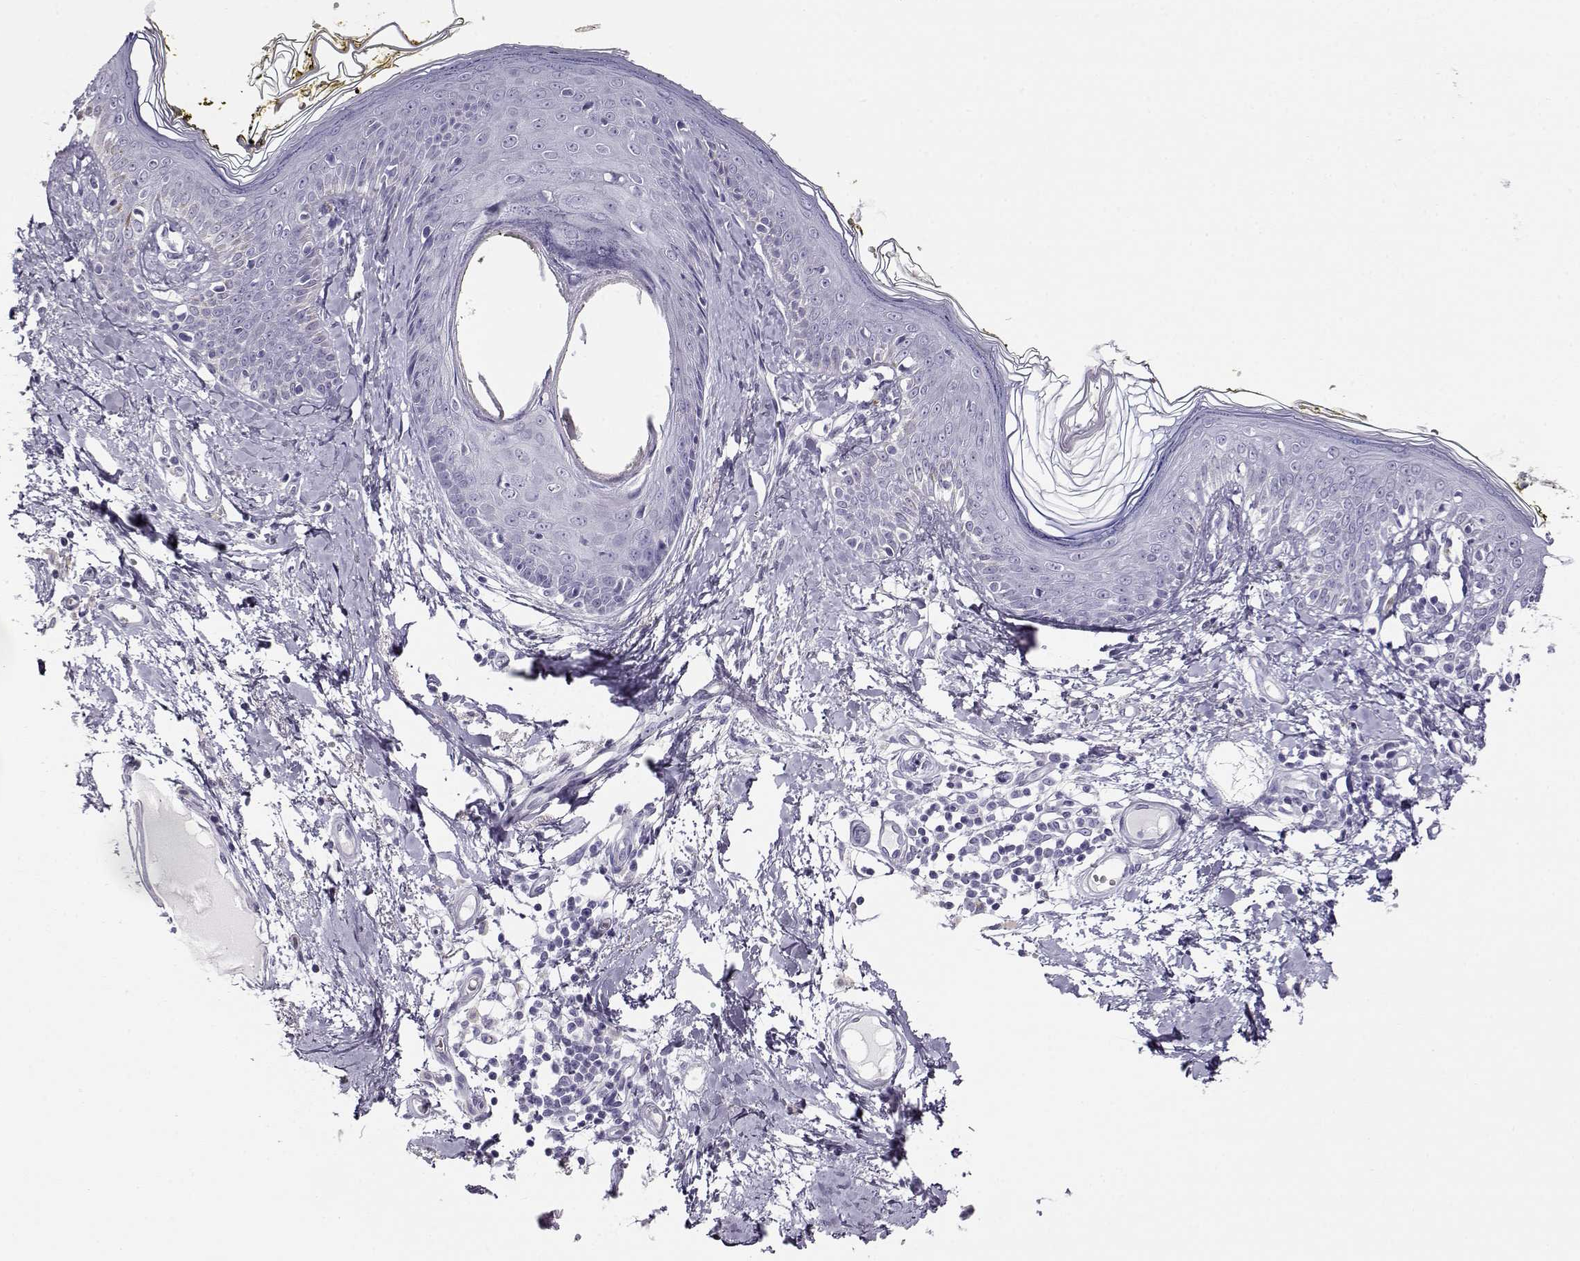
{"staining": {"intensity": "negative", "quantity": "none", "location": "none"}, "tissue": "skin", "cell_type": "Fibroblasts", "image_type": "normal", "snomed": [{"axis": "morphology", "description": "Normal tissue, NOS"}, {"axis": "topography", "description": "Skin"}], "caption": "Skin stained for a protein using IHC shows no positivity fibroblasts.", "gene": "CABS1", "patient": {"sex": "male", "age": 76}}